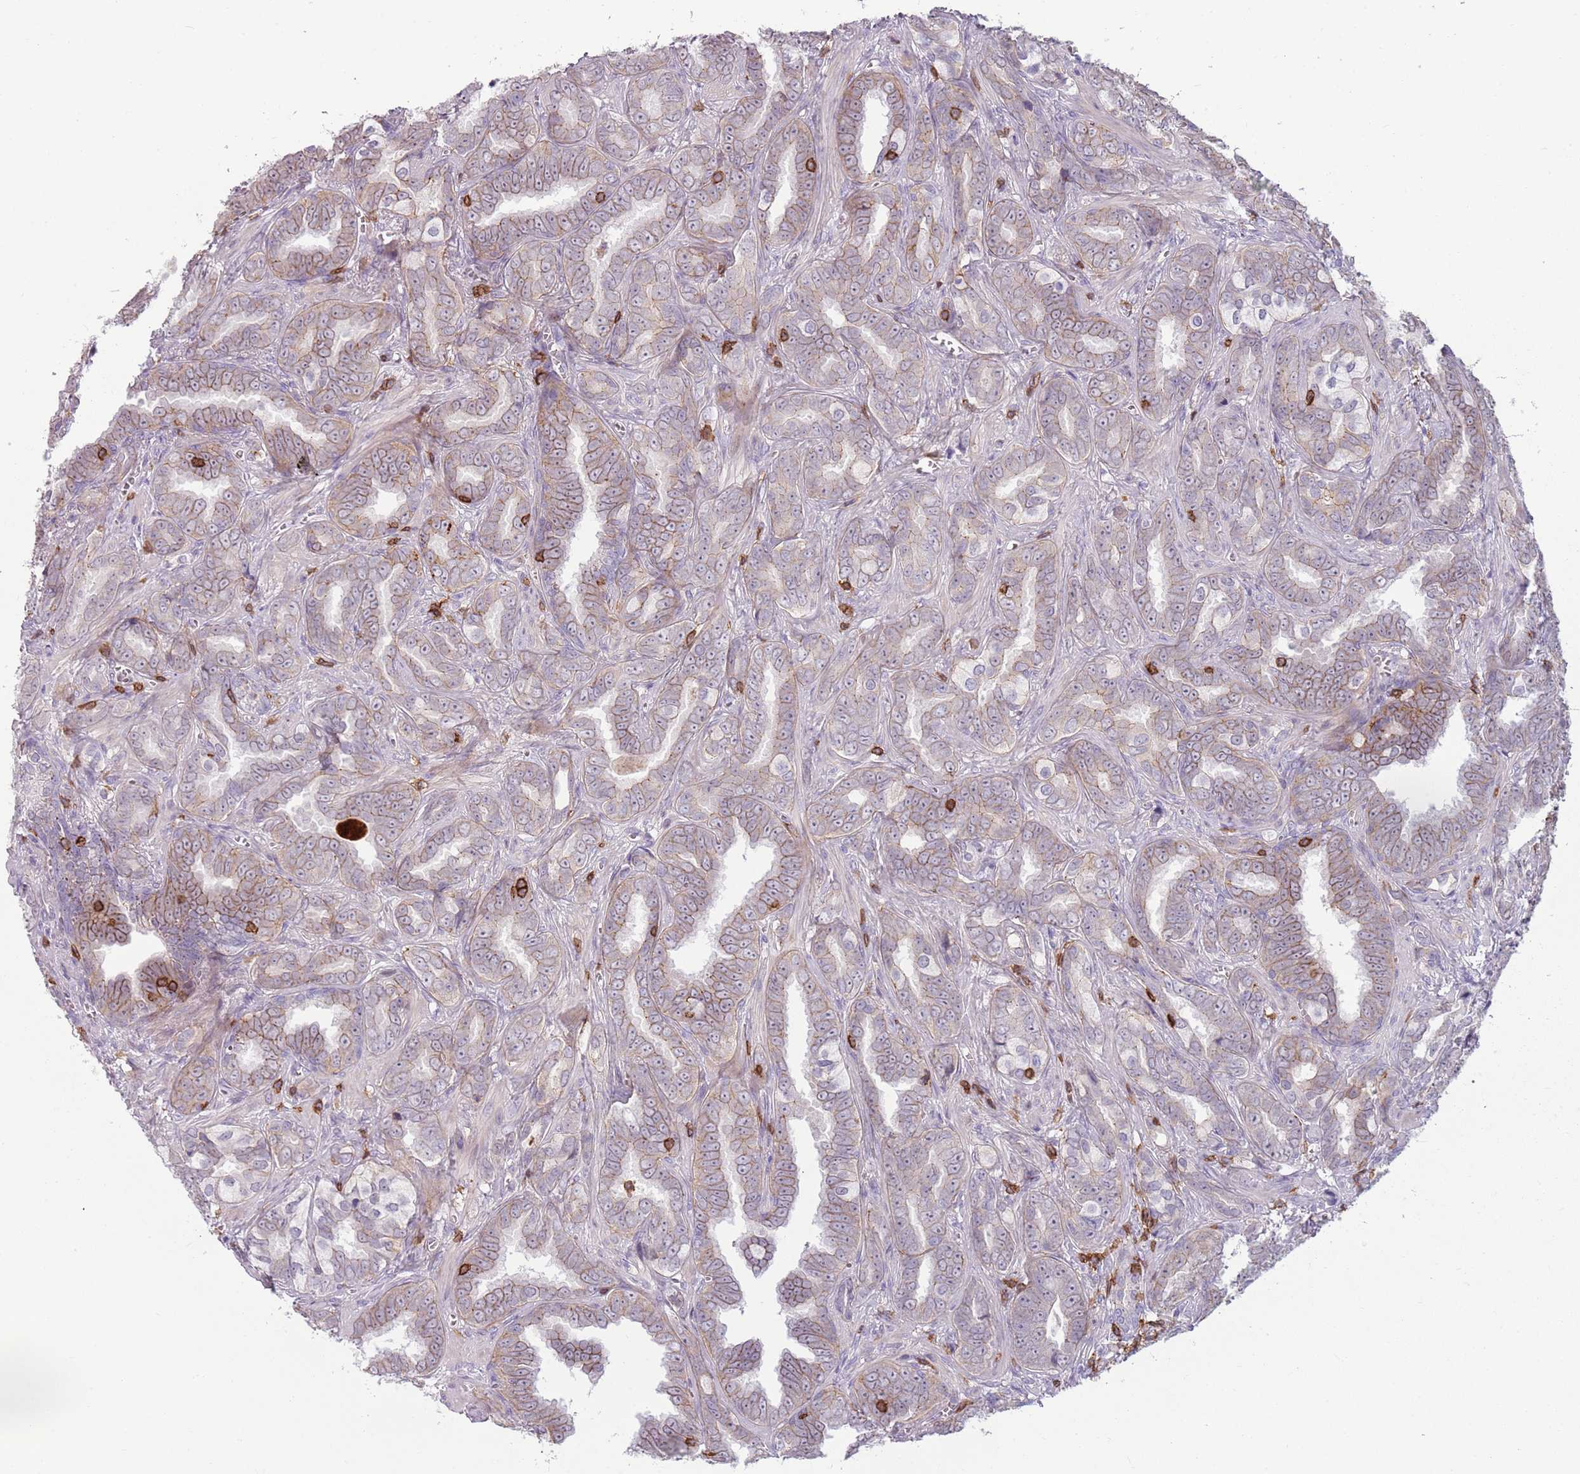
{"staining": {"intensity": "moderate", "quantity": "<25%", "location": "cytoplasmic/membranous"}, "tissue": "prostate cancer", "cell_type": "Tumor cells", "image_type": "cancer", "snomed": [{"axis": "morphology", "description": "Adenocarcinoma, High grade"}, {"axis": "topography", "description": "Prostate"}], "caption": "Immunohistochemical staining of prostate cancer (high-grade adenocarcinoma) reveals low levels of moderate cytoplasmic/membranous staining in about <25% of tumor cells. The protein is stained brown, and the nuclei are stained in blue (DAB (3,3'-diaminobenzidine) IHC with brightfield microscopy, high magnification).", "gene": "ZNF583", "patient": {"sex": "male", "age": 67}}